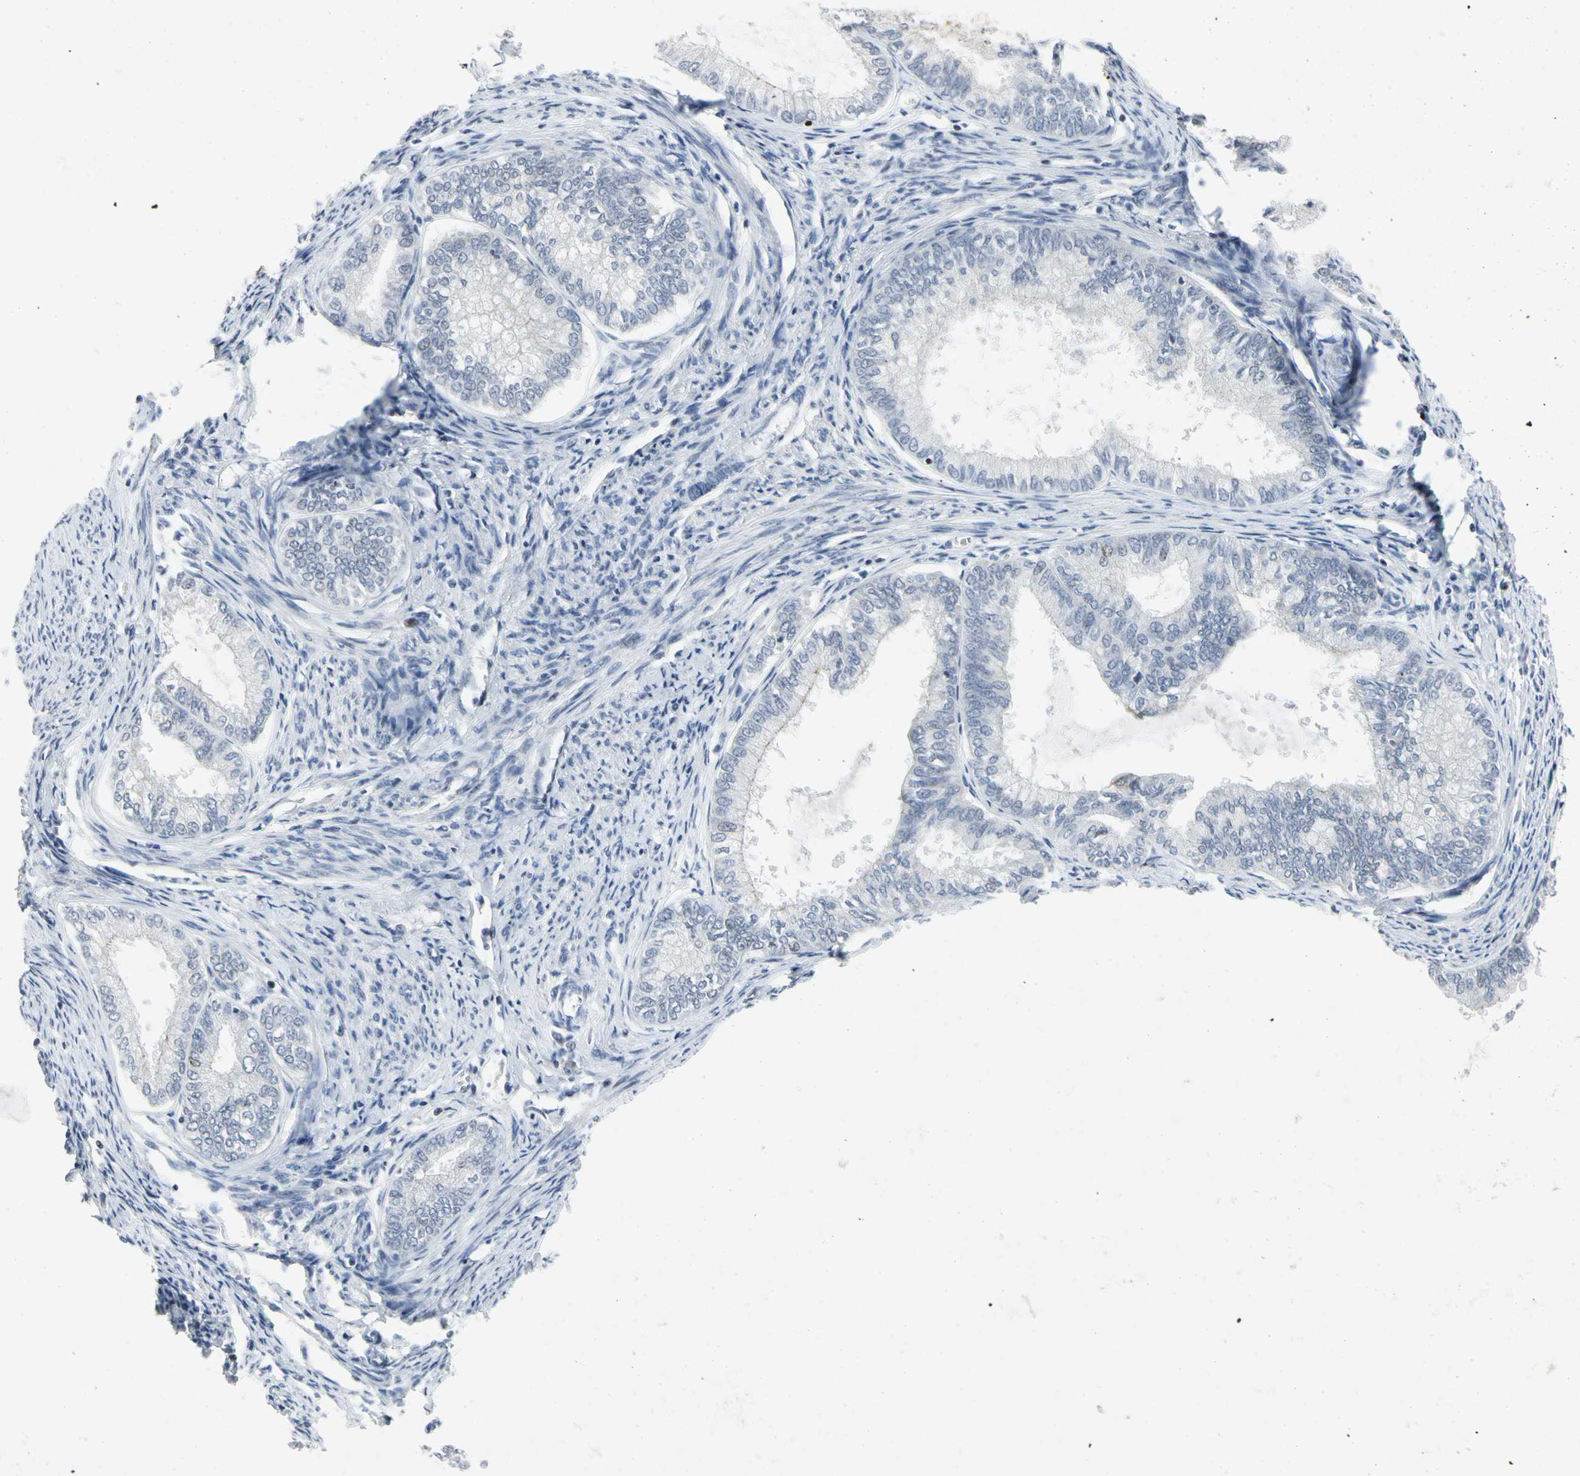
{"staining": {"intensity": "weak", "quantity": "<25%", "location": "nuclear"}, "tissue": "endometrial cancer", "cell_type": "Tumor cells", "image_type": "cancer", "snomed": [{"axis": "morphology", "description": "Adenocarcinoma, NOS"}, {"axis": "topography", "description": "Endometrium"}], "caption": "Immunohistochemical staining of human endometrial cancer (adenocarcinoma) demonstrates no significant positivity in tumor cells. Nuclei are stained in blue.", "gene": "RPA1", "patient": {"sex": "female", "age": 86}}